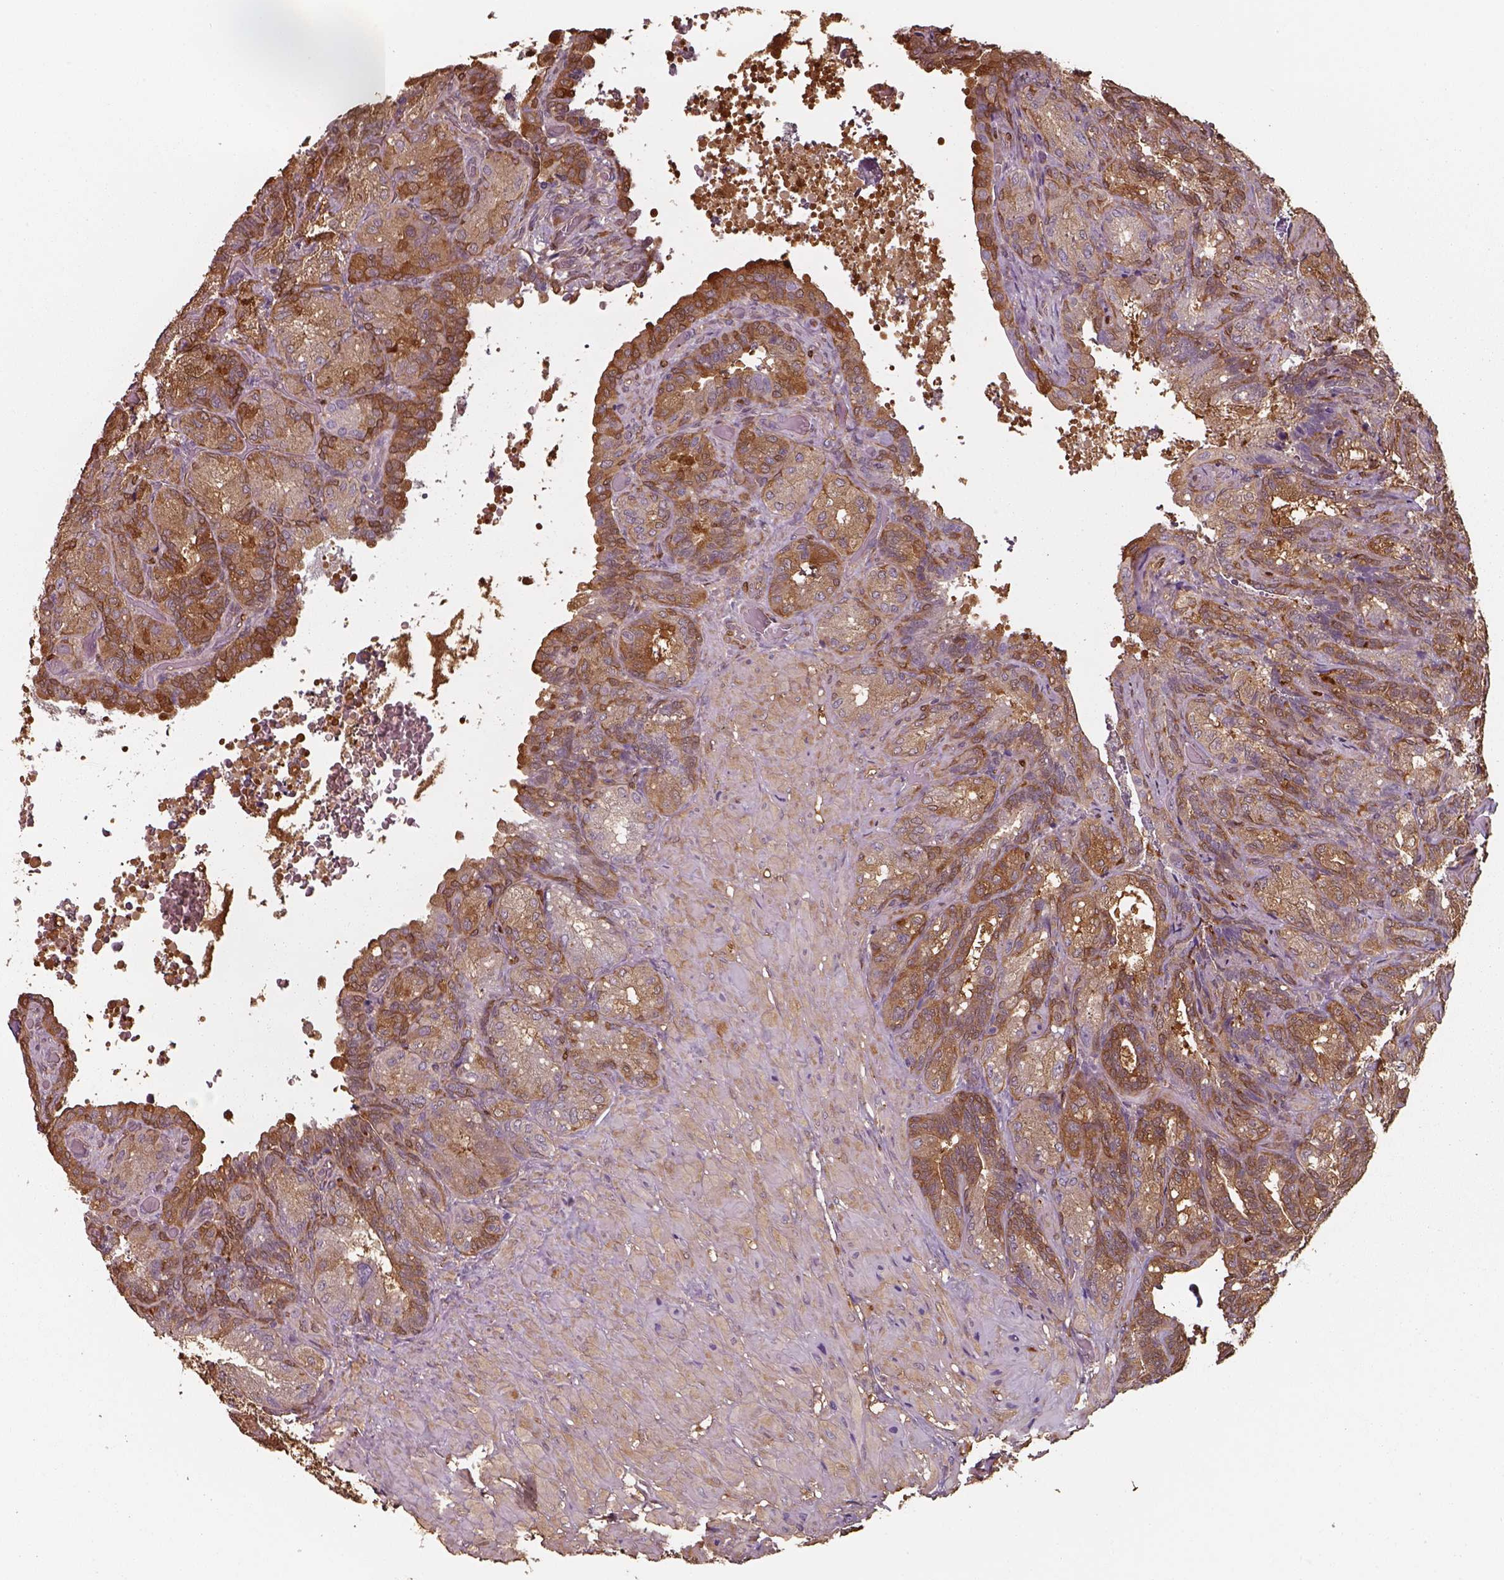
{"staining": {"intensity": "strong", "quantity": "<25%", "location": "cytoplasmic/membranous"}, "tissue": "seminal vesicle", "cell_type": "Glandular cells", "image_type": "normal", "snomed": [{"axis": "morphology", "description": "Normal tissue, NOS"}, {"axis": "topography", "description": "Seminal veicle"}], "caption": "Immunohistochemical staining of benign human seminal vesicle shows <25% levels of strong cytoplasmic/membranous protein positivity in approximately <25% of glandular cells. (DAB (3,3'-diaminobenzidine) IHC, brown staining for protein, blue staining for nuclei).", "gene": "ISYNA1", "patient": {"sex": "male", "age": 68}}